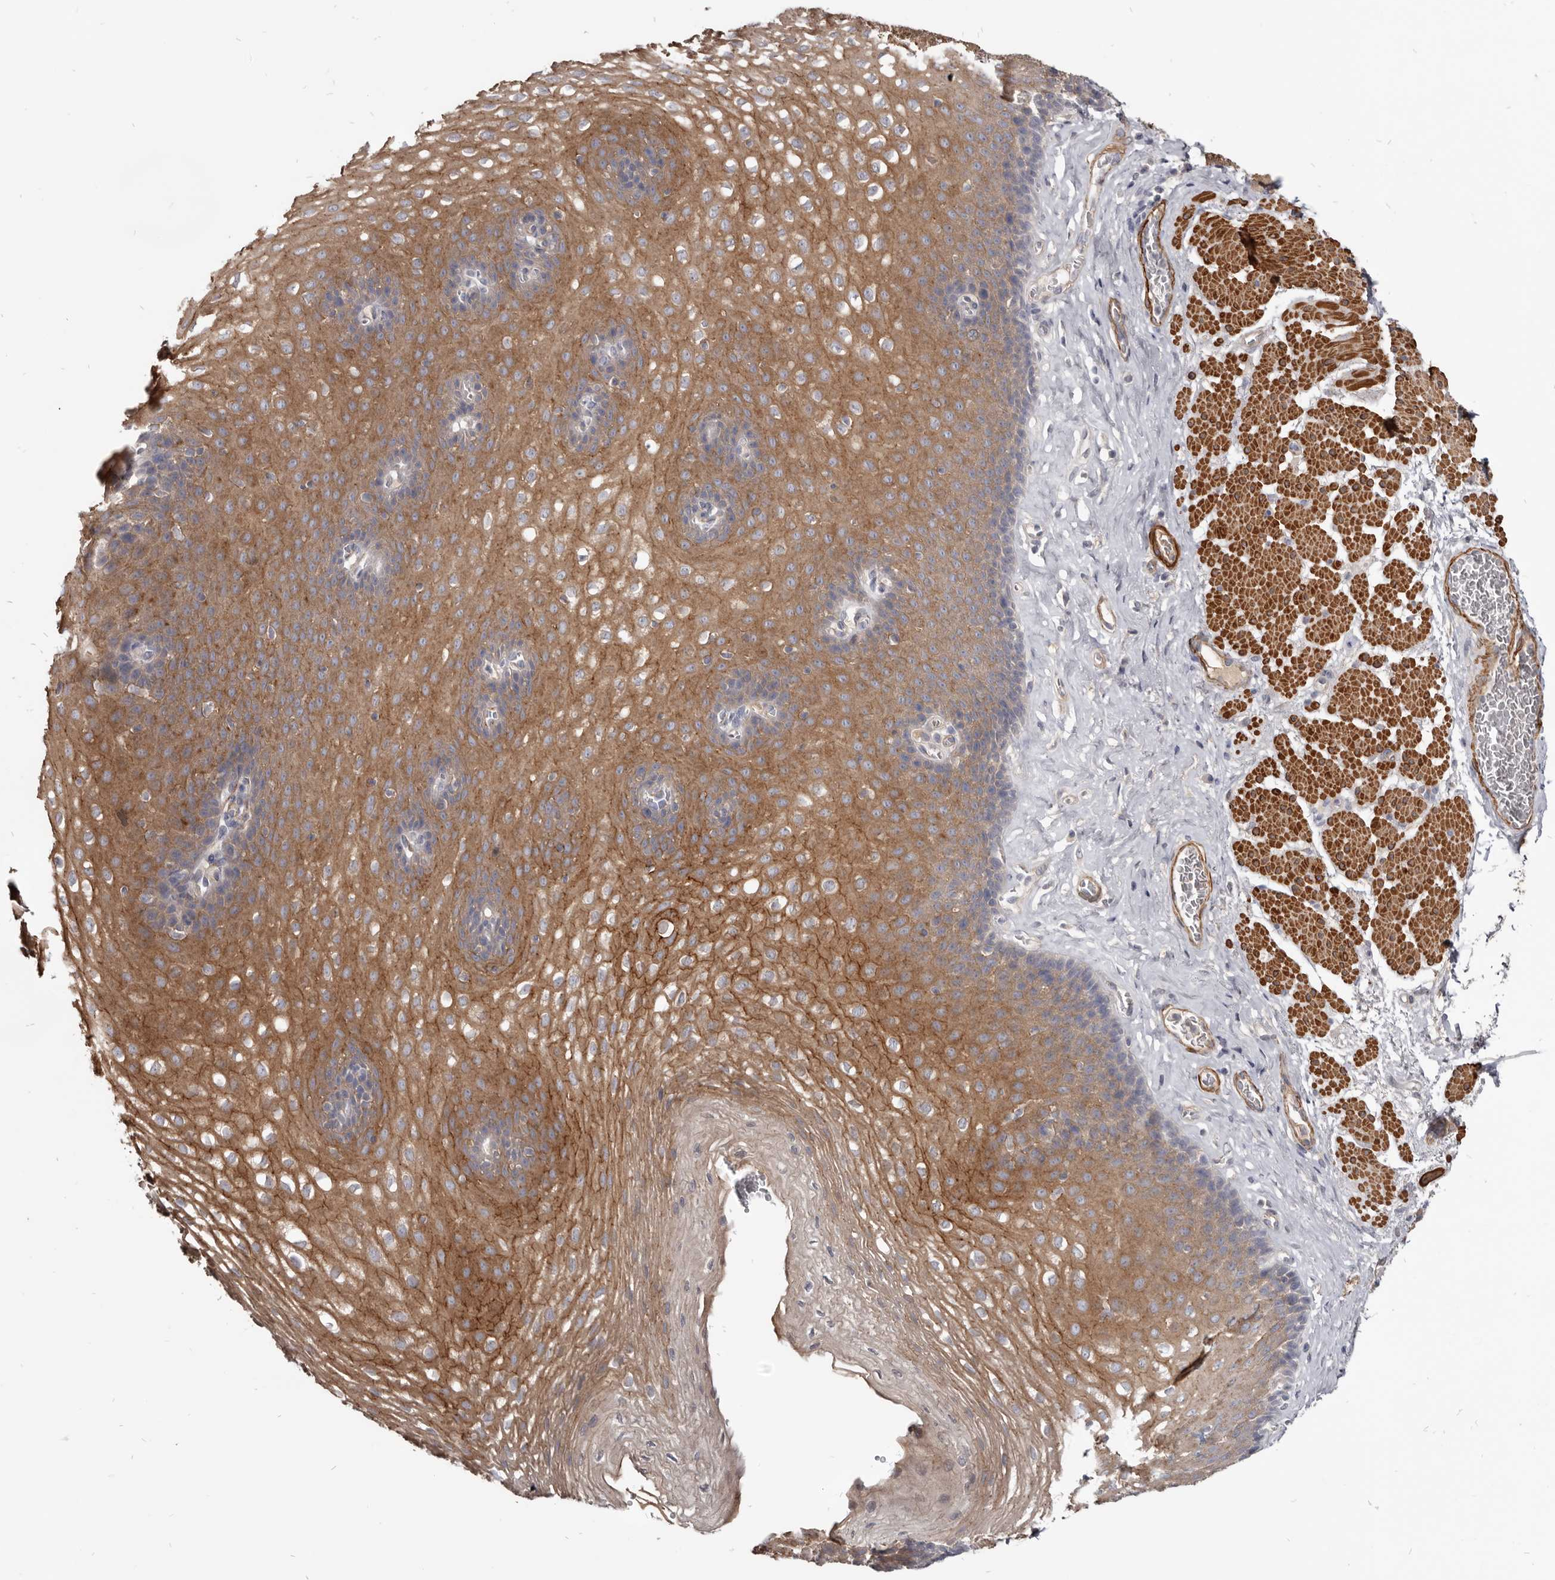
{"staining": {"intensity": "moderate", "quantity": ">75%", "location": "cytoplasmic/membranous"}, "tissue": "esophagus", "cell_type": "Squamous epithelial cells", "image_type": "normal", "snomed": [{"axis": "morphology", "description": "Normal tissue, NOS"}, {"axis": "topography", "description": "Esophagus"}], "caption": "Squamous epithelial cells show medium levels of moderate cytoplasmic/membranous positivity in about >75% of cells in normal human esophagus.", "gene": "CGN", "patient": {"sex": "female", "age": 66}}